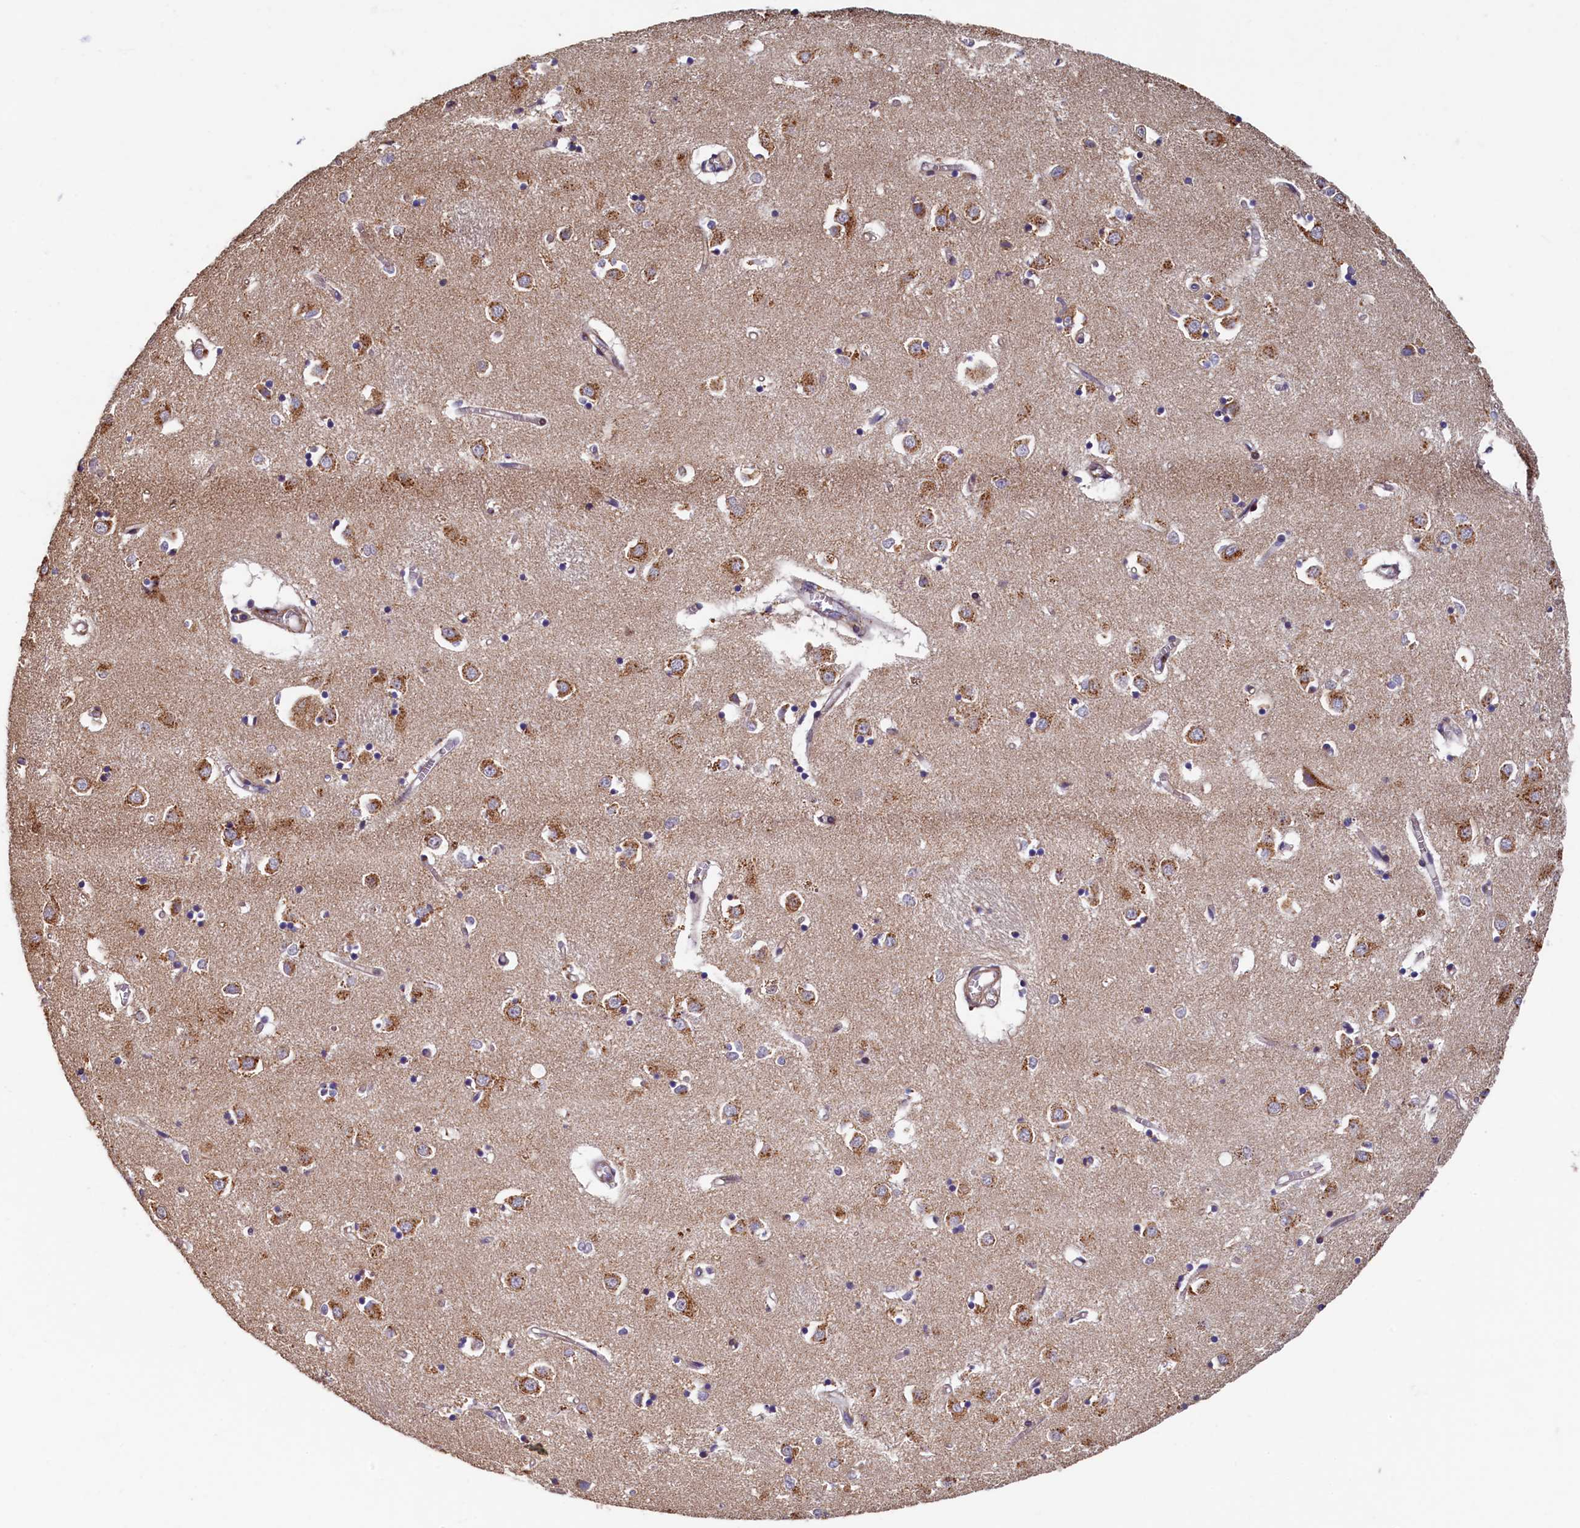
{"staining": {"intensity": "moderate", "quantity": "<25%", "location": "cytoplasmic/membranous"}, "tissue": "caudate", "cell_type": "Glial cells", "image_type": "normal", "snomed": [{"axis": "morphology", "description": "Normal tissue, NOS"}, {"axis": "topography", "description": "Lateral ventricle wall"}], "caption": "A brown stain labels moderate cytoplasmic/membranous expression of a protein in glial cells of unremarkable caudate. Nuclei are stained in blue.", "gene": "TMEM181", "patient": {"sex": "male", "age": 70}}